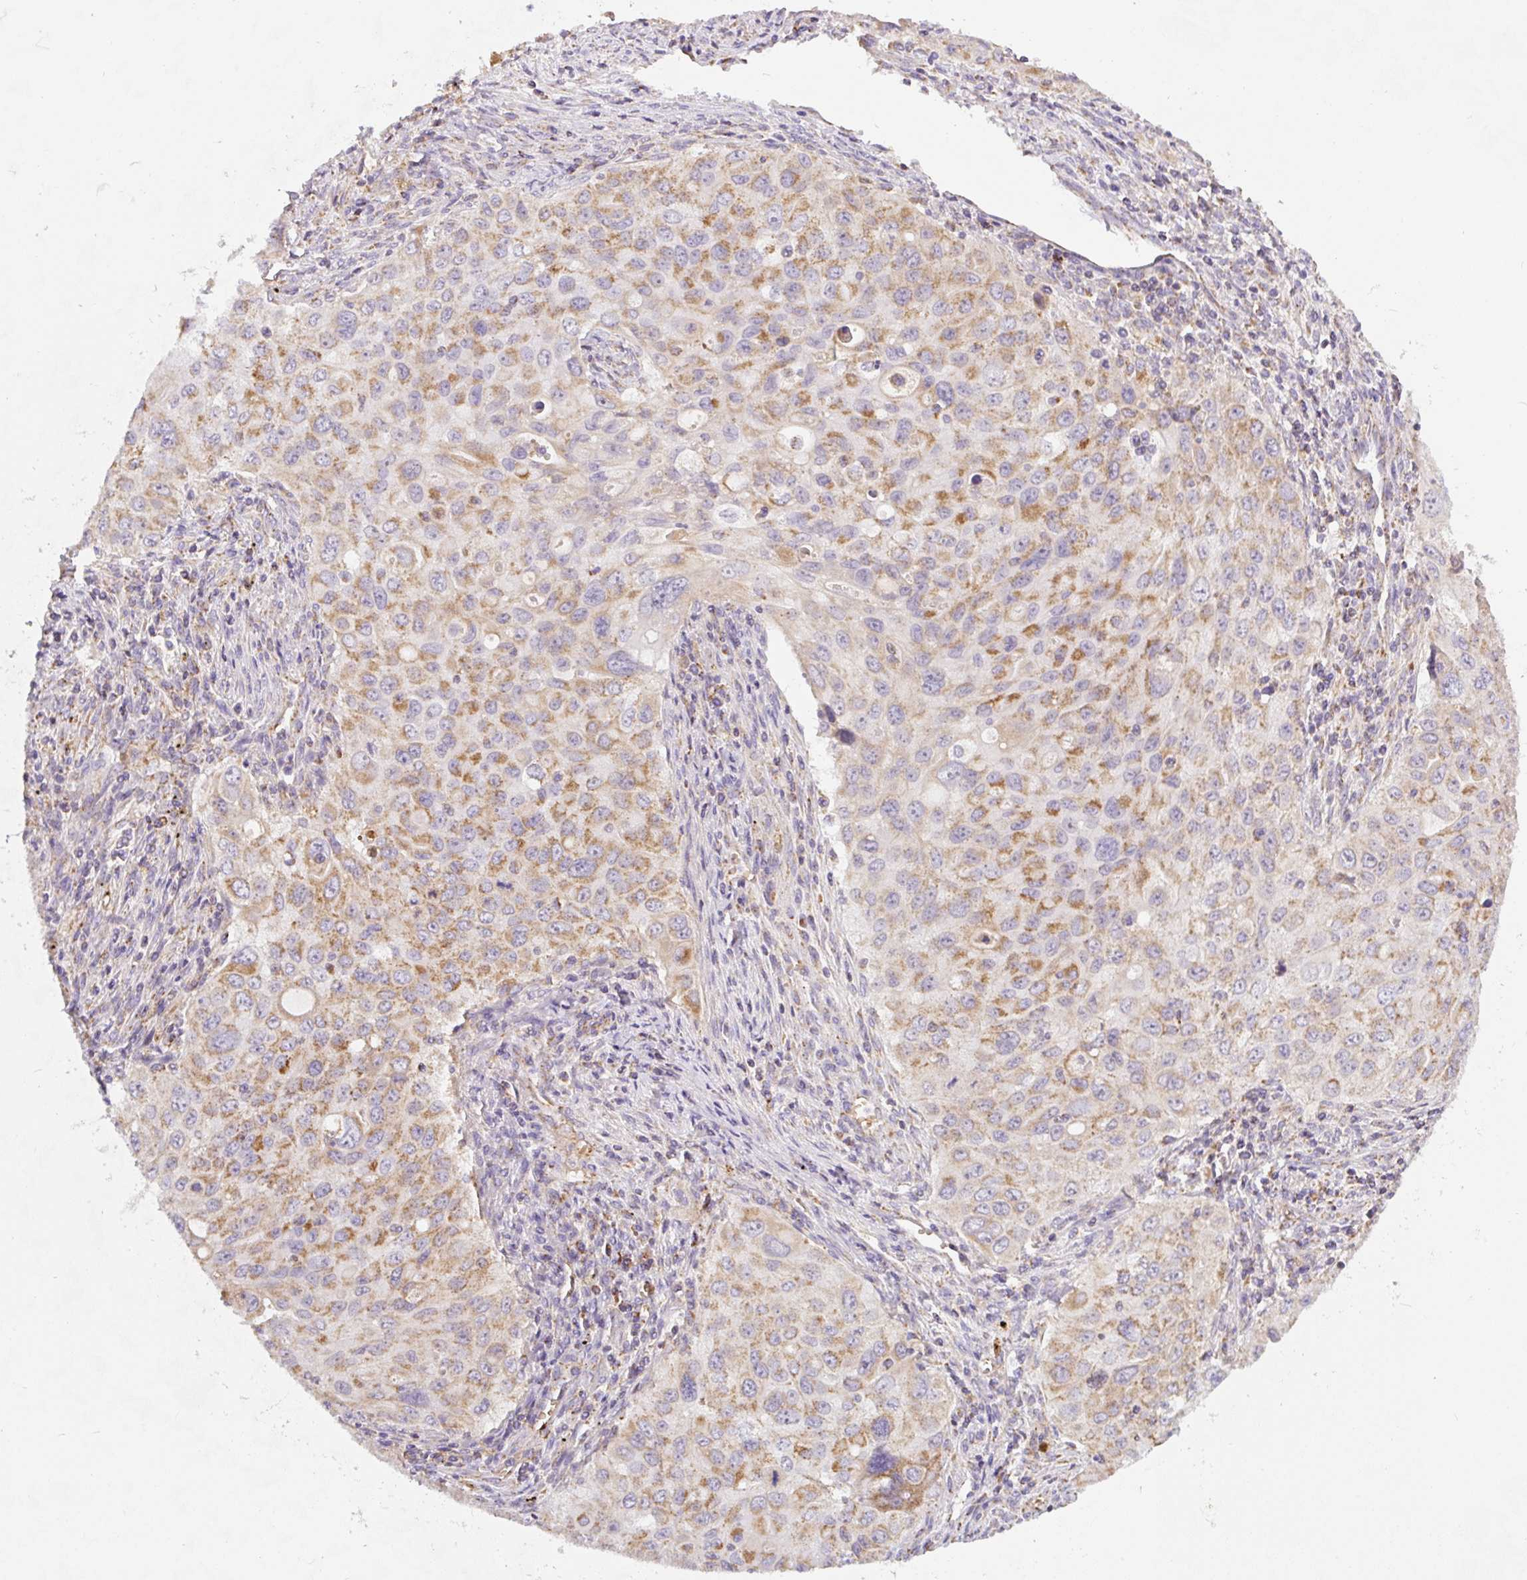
{"staining": {"intensity": "moderate", "quantity": "25%-75%", "location": "cytoplasmic/membranous"}, "tissue": "lung cancer", "cell_type": "Tumor cells", "image_type": "cancer", "snomed": [{"axis": "morphology", "description": "Adenocarcinoma, NOS"}, {"axis": "morphology", "description": "Adenocarcinoma, metastatic, NOS"}, {"axis": "topography", "description": "Lymph node"}, {"axis": "topography", "description": "Lung"}], "caption": "Immunohistochemical staining of metastatic adenocarcinoma (lung) shows medium levels of moderate cytoplasmic/membranous protein positivity in about 25%-75% of tumor cells.", "gene": "MT-CO2", "patient": {"sex": "female", "age": 42}}